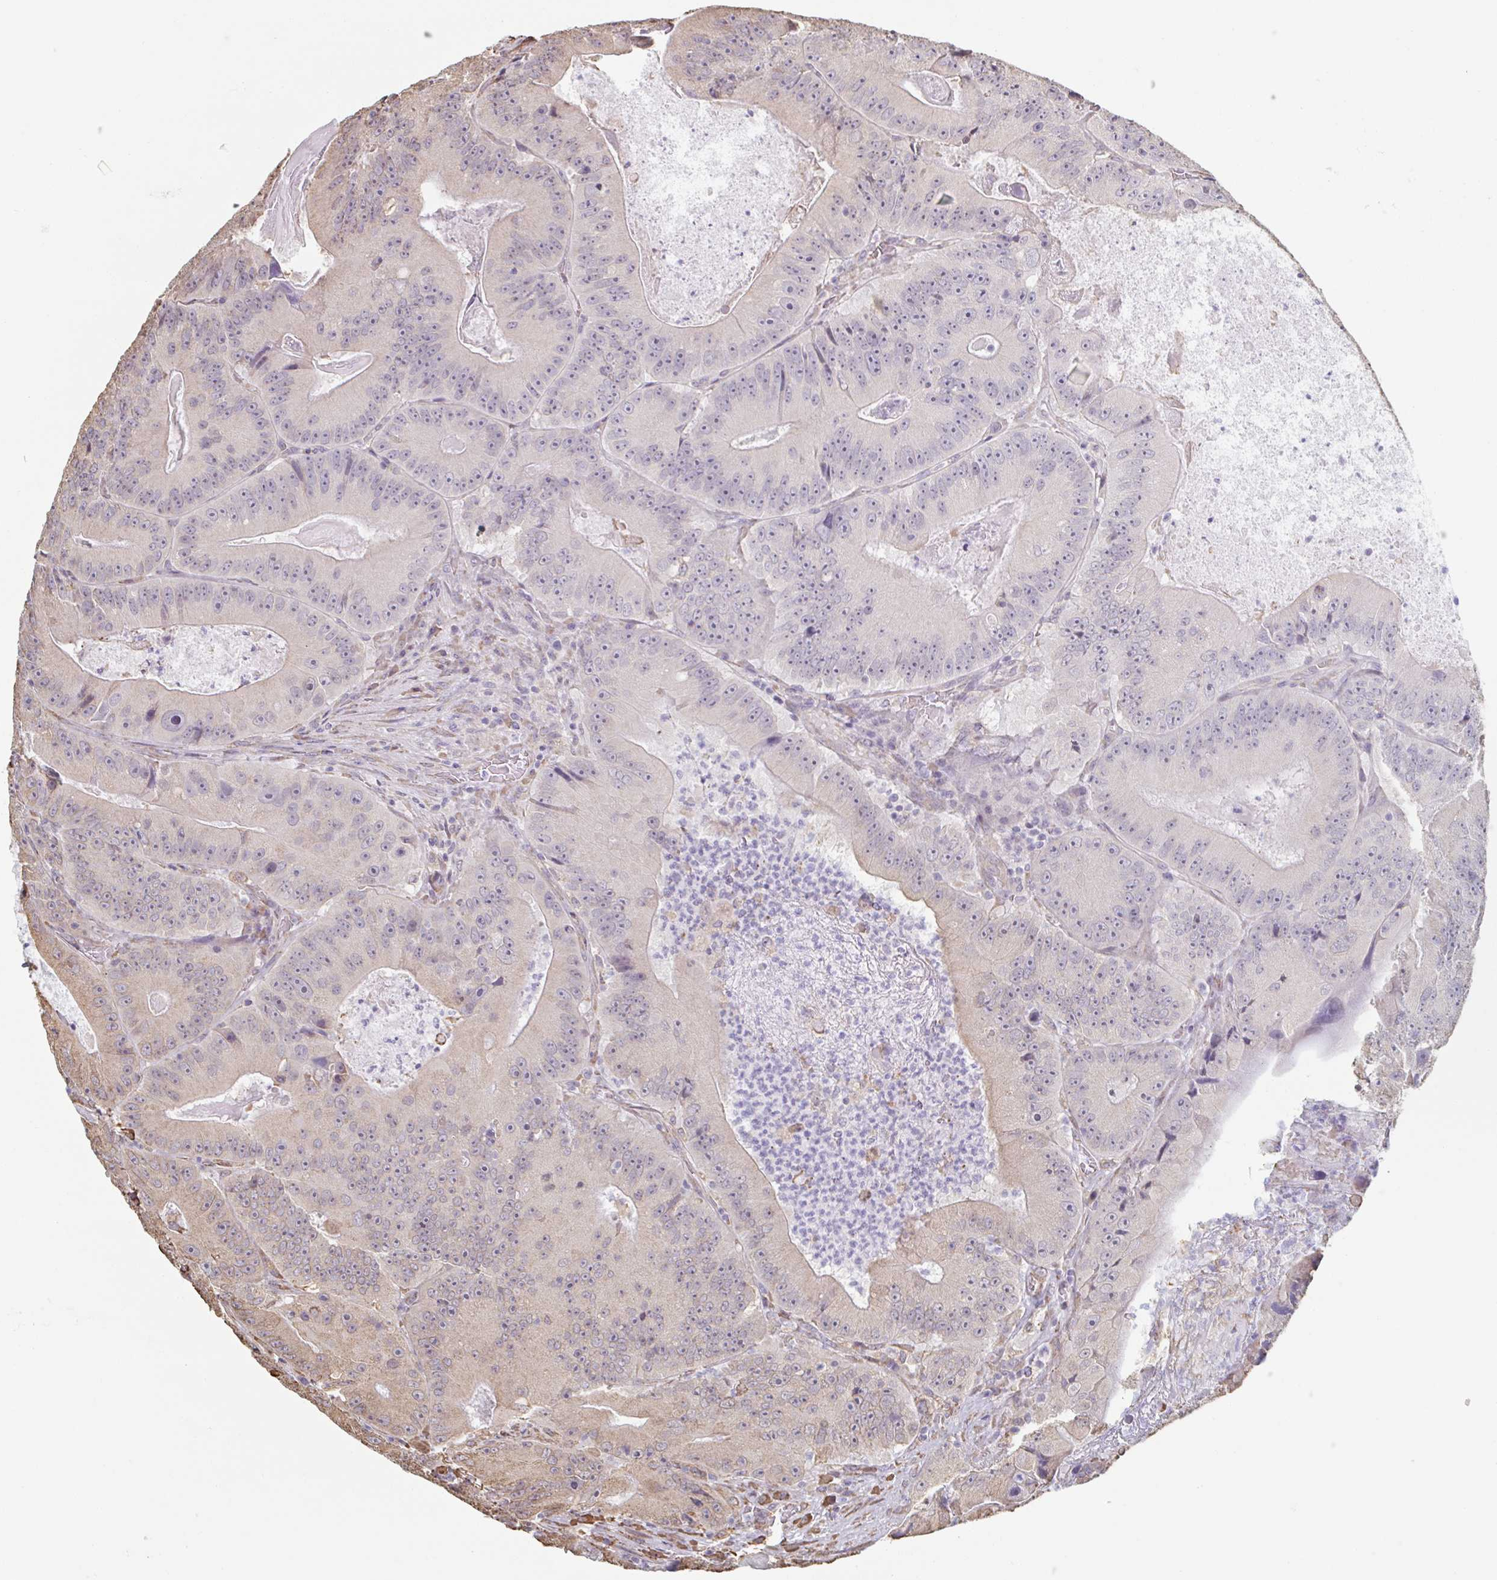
{"staining": {"intensity": "moderate", "quantity": "<25%", "location": "cytoplasmic/membranous"}, "tissue": "colorectal cancer", "cell_type": "Tumor cells", "image_type": "cancer", "snomed": [{"axis": "morphology", "description": "Adenocarcinoma, NOS"}, {"axis": "topography", "description": "Colon"}], "caption": "Human colorectal cancer (adenocarcinoma) stained with a protein marker reveals moderate staining in tumor cells.", "gene": "RAB5IF", "patient": {"sex": "female", "age": 86}}